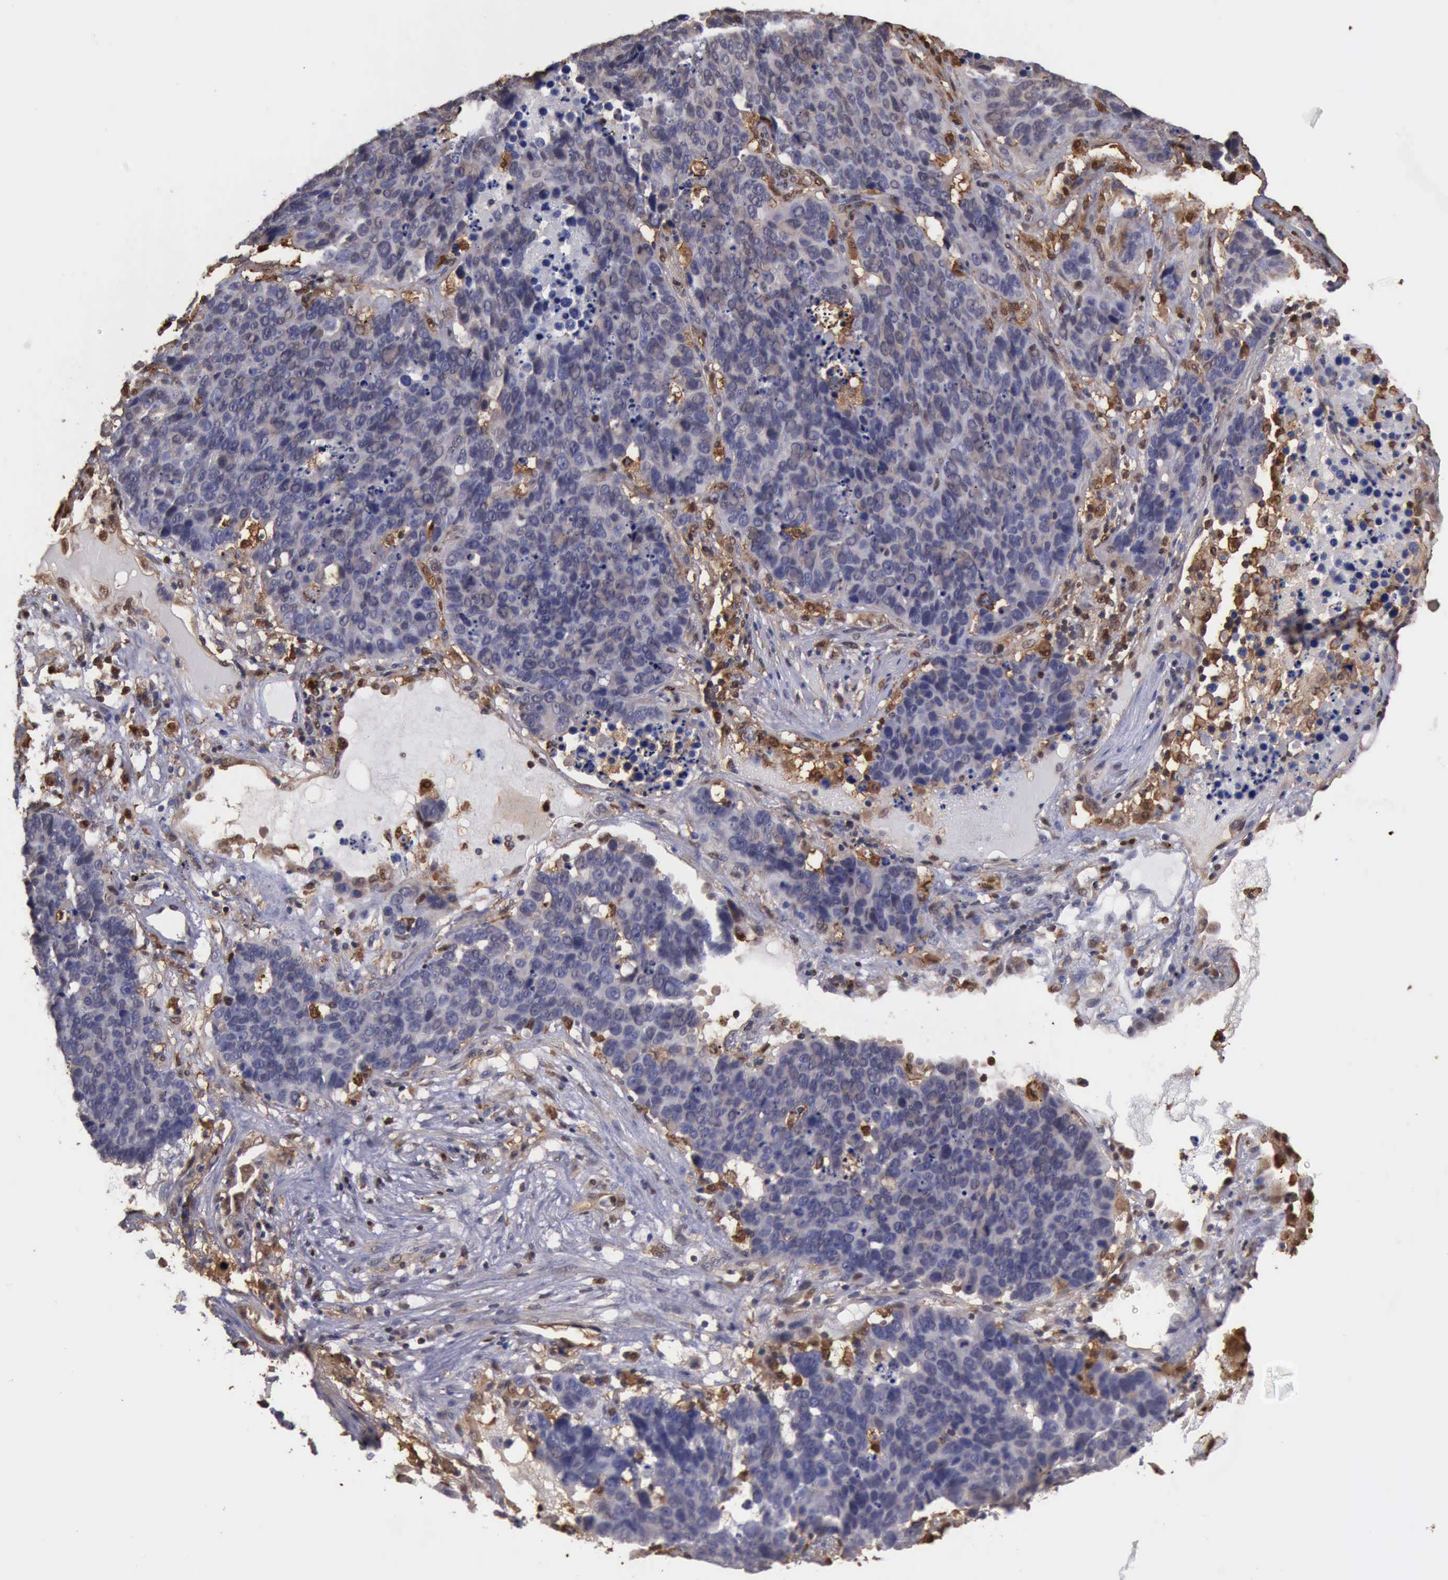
{"staining": {"intensity": "negative", "quantity": "none", "location": "none"}, "tissue": "lung cancer", "cell_type": "Tumor cells", "image_type": "cancer", "snomed": [{"axis": "morphology", "description": "Carcinoid, malignant, NOS"}, {"axis": "topography", "description": "Lung"}], "caption": "Immunohistochemistry photomicrograph of human lung cancer stained for a protein (brown), which demonstrates no expression in tumor cells. Nuclei are stained in blue.", "gene": "STAT1", "patient": {"sex": "male", "age": 60}}